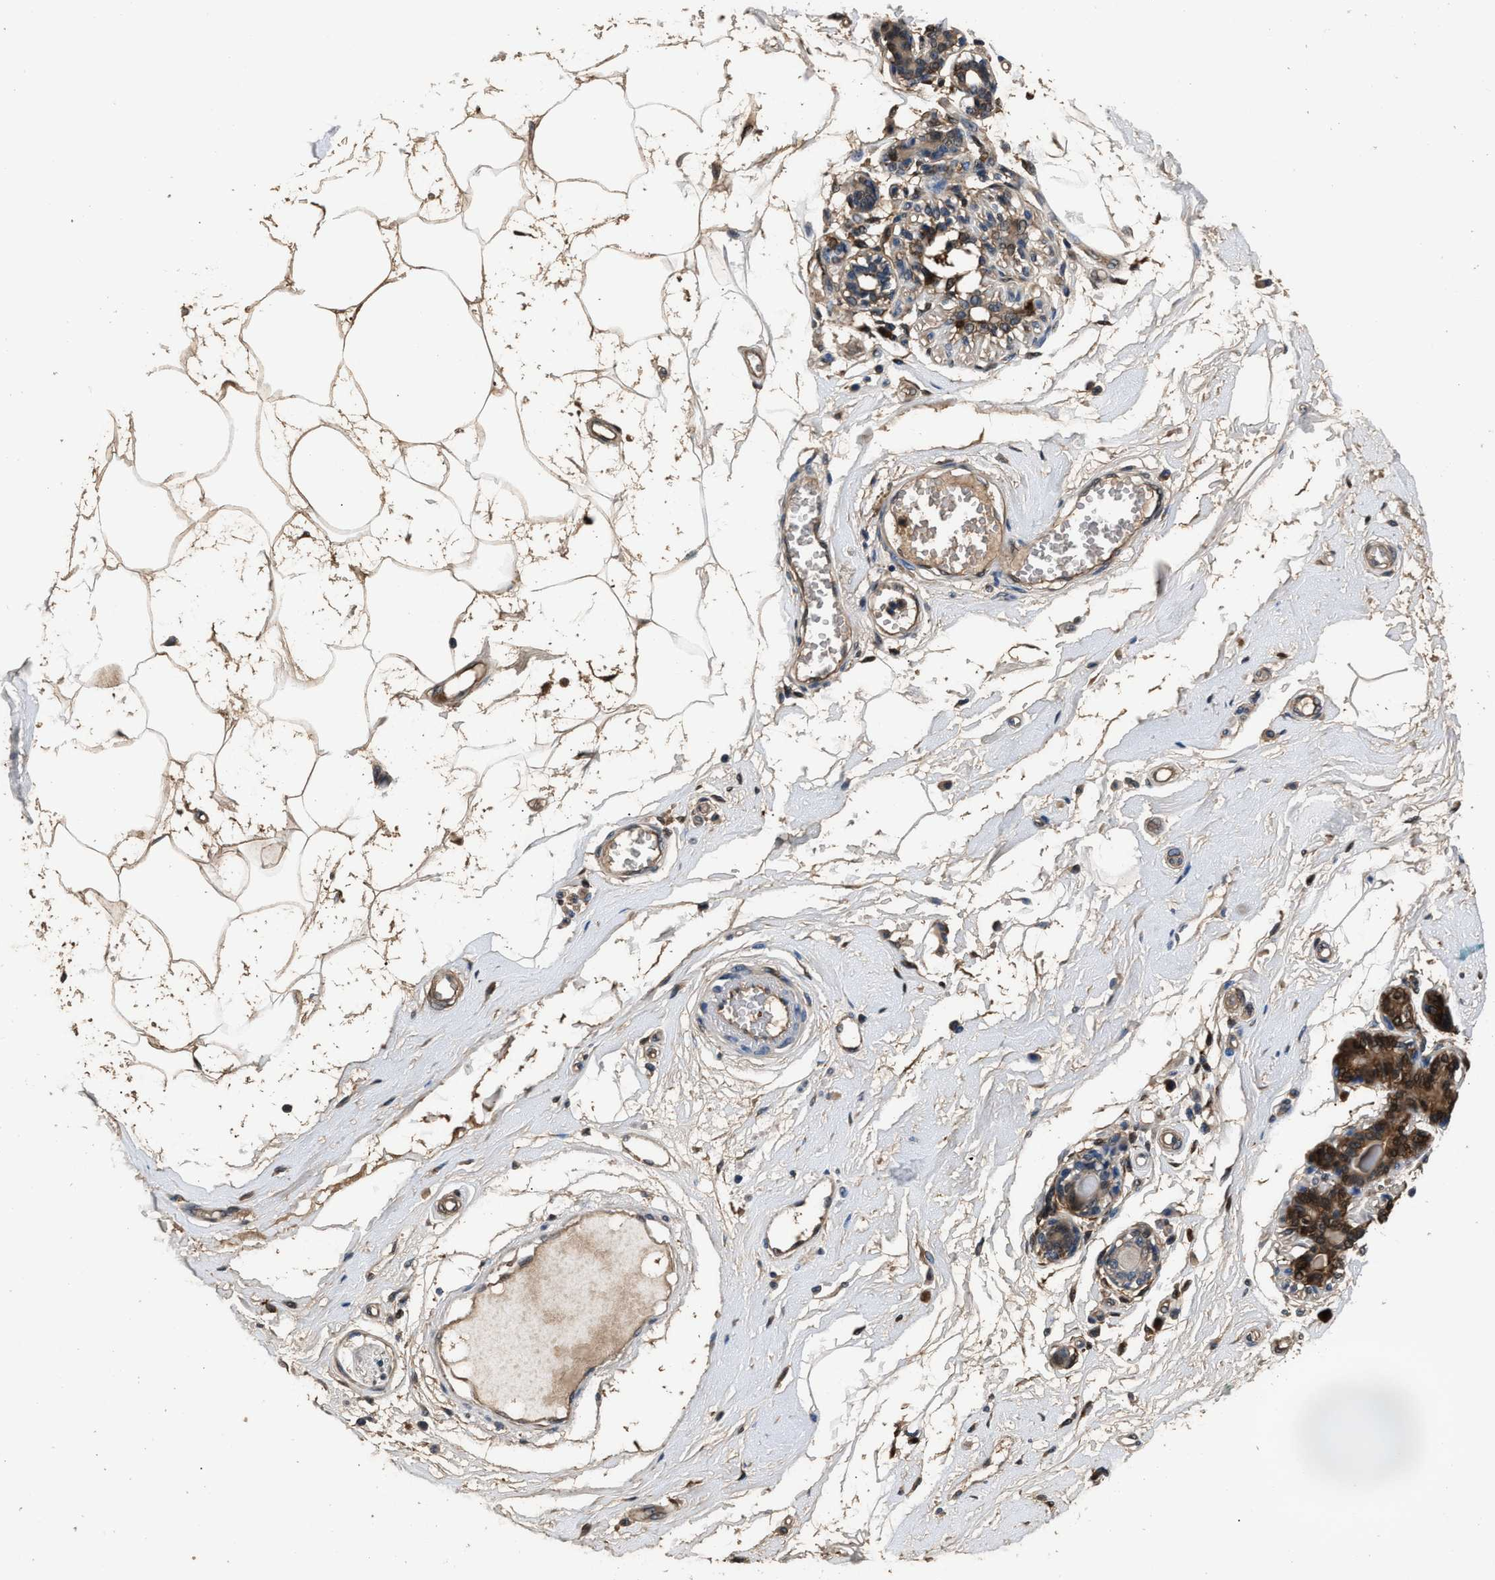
{"staining": {"intensity": "weak", "quantity": ">75%", "location": "cytoplasmic/membranous"}, "tissue": "breast", "cell_type": "Adipocytes", "image_type": "normal", "snomed": [{"axis": "morphology", "description": "Normal tissue, NOS"}, {"axis": "morphology", "description": "Lobular carcinoma"}, {"axis": "topography", "description": "Breast"}], "caption": "Immunohistochemistry (IHC) of unremarkable human breast shows low levels of weak cytoplasmic/membranous expression in approximately >75% of adipocytes.", "gene": "GSTP1", "patient": {"sex": "female", "age": 59}}